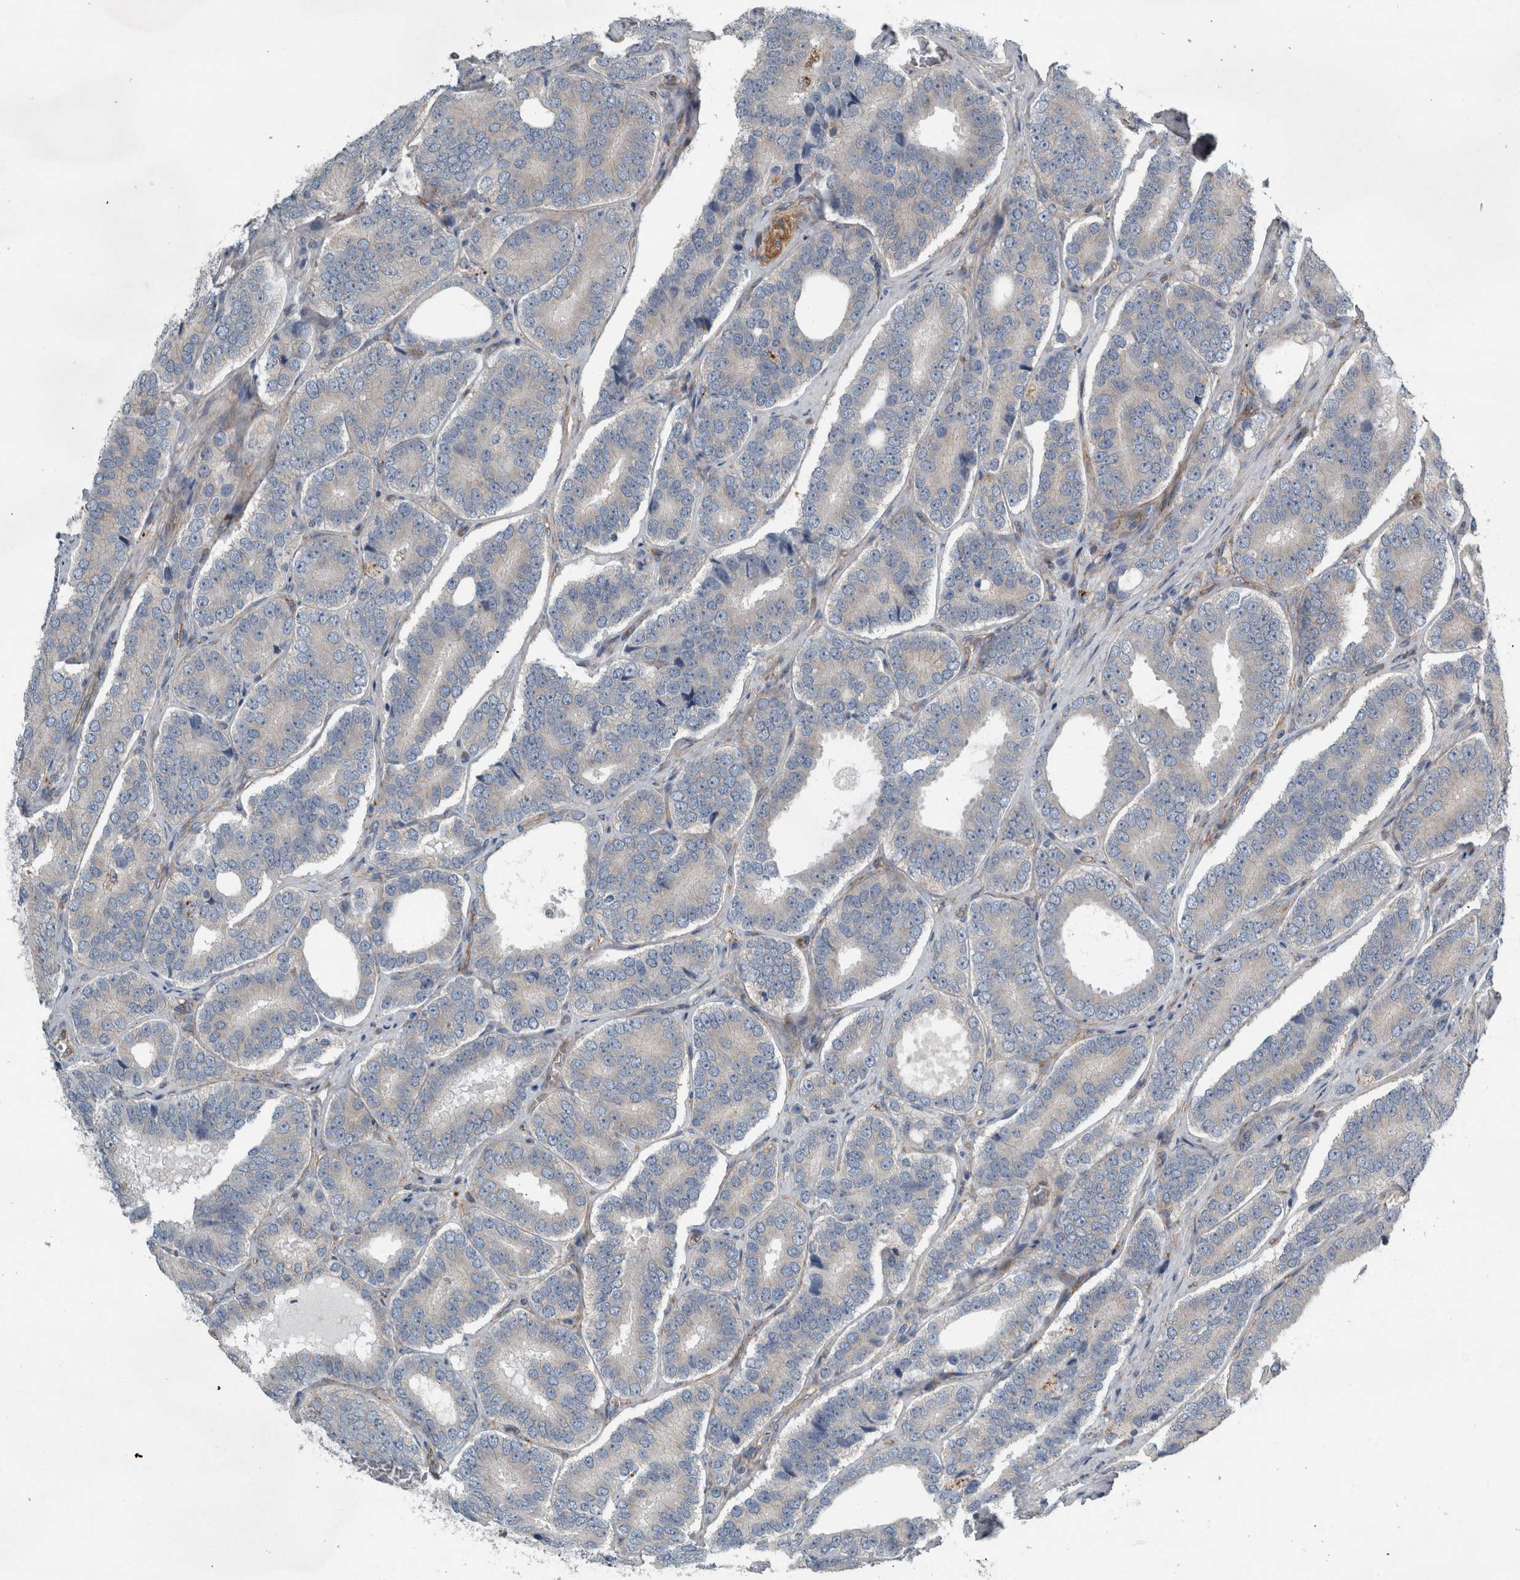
{"staining": {"intensity": "negative", "quantity": "none", "location": "none"}, "tissue": "prostate cancer", "cell_type": "Tumor cells", "image_type": "cancer", "snomed": [{"axis": "morphology", "description": "Adenocarcinoma, High grade"}, {"axis": "topography", "description": "Prostate"}], "caption": "An immunohistochemistry (IHC) histopathology image of prostate cancer is shown. There is no staining in tumor cells of prostate cancer. (Stains: DAB (3,3'-diaminobenzidine) immunohistochemistry with hematoxylin counter stain, Microscopy: brightfield microscopy at high magnification).", "gene": "GLT8D2", "patient": {"sex": "male", "age": 56}}